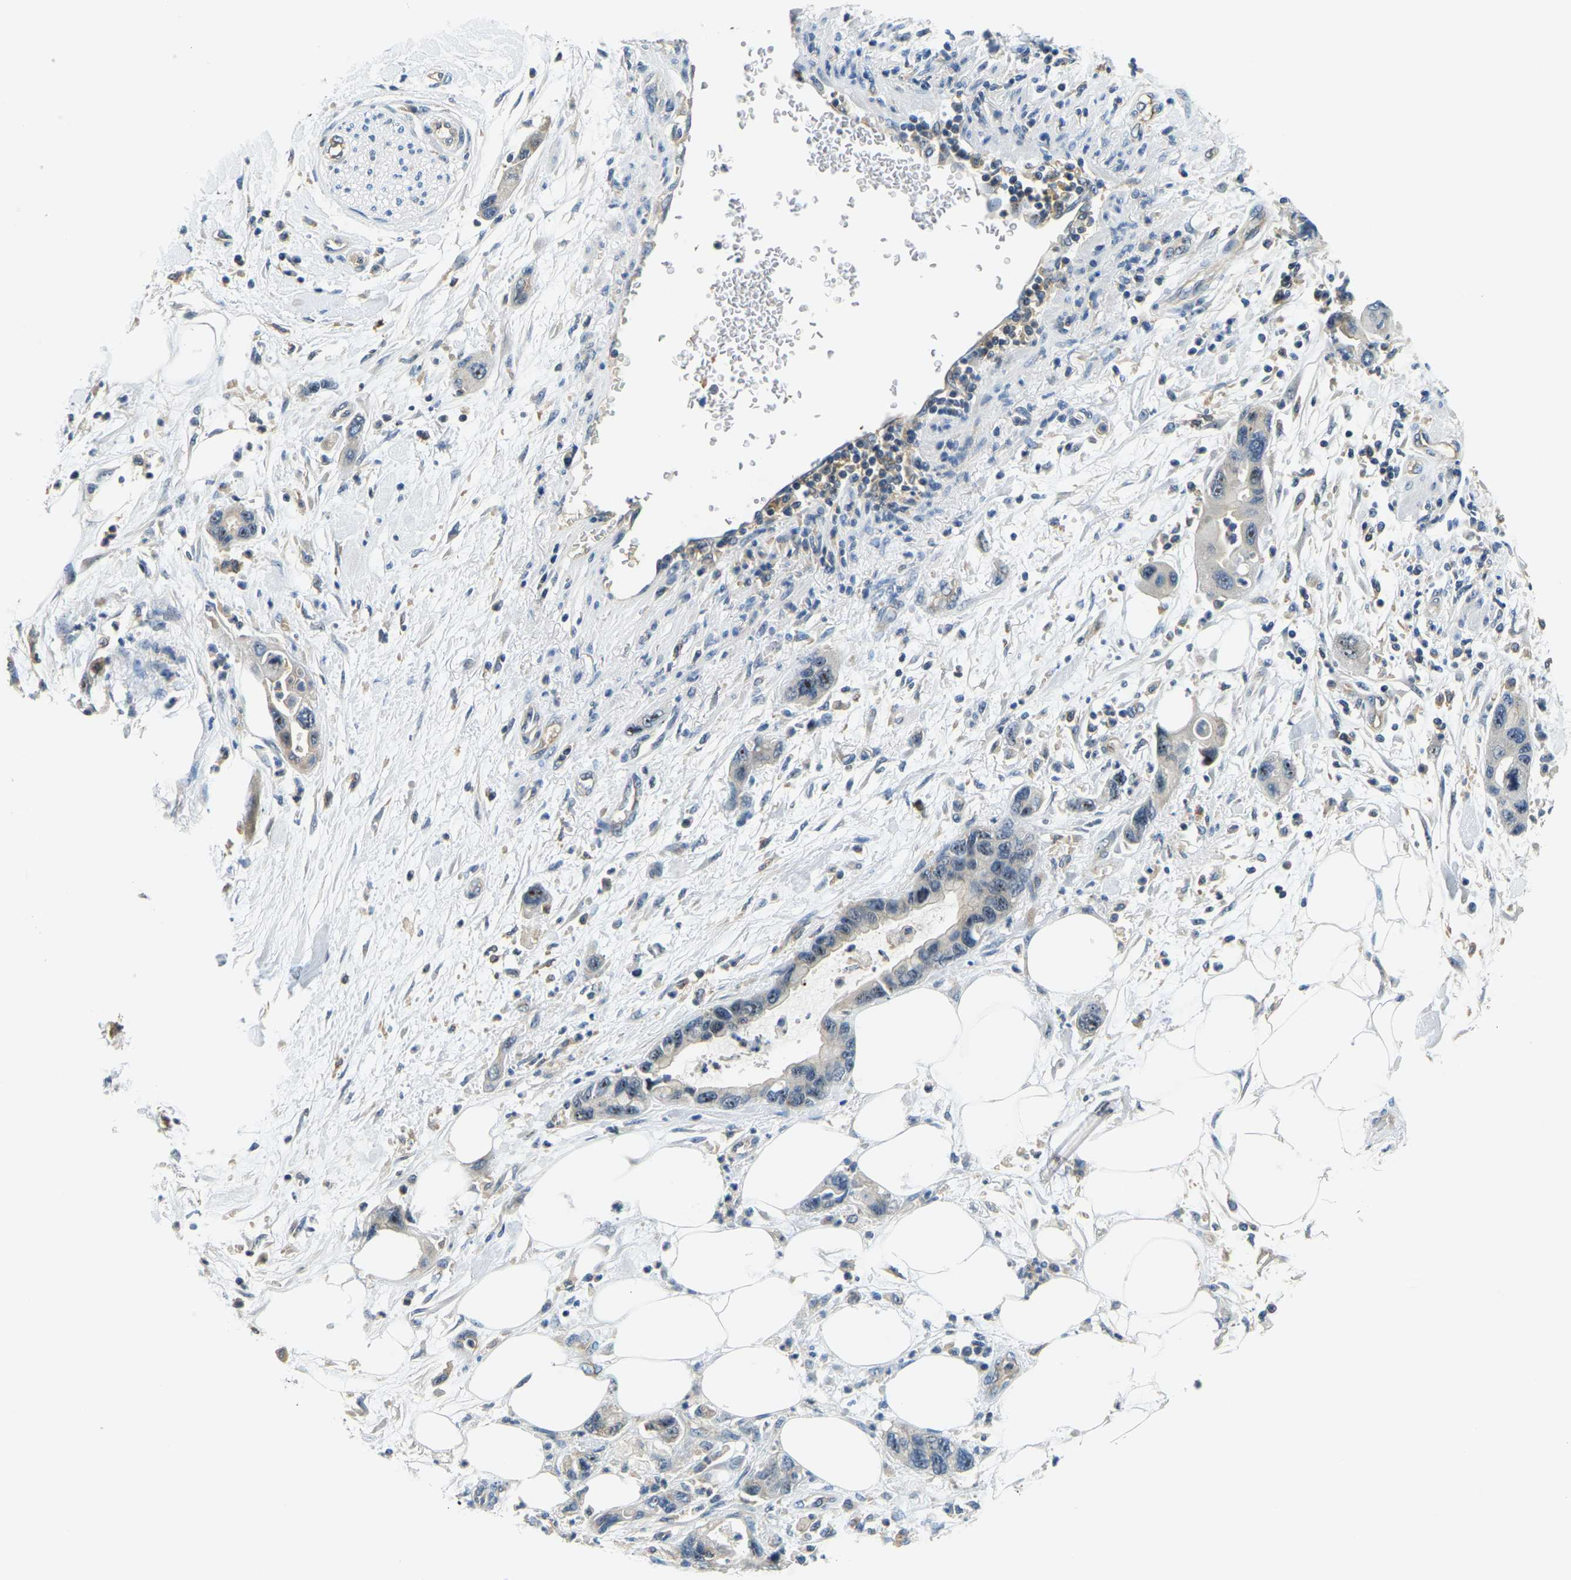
{"staining": {"intensity": "moderate", "quantity": "<25%", "location": "nuclear"}, "tissue": "pancreatic cancer", "cell_type": "Tumor cells", "image_type": "cancer", "snomed": [{"axis": "morphology", "description": "Normal tissue, NOS"}, {"axis": "morphology", "description": "Adenocarcinoma, NOS"}, {"axis": "topography", "description": "Pancreas"}], "caption": "Human pancreatic cancer stained for a protein (brown) displays moderate nuclear positive expression in approximately <25% of tumor cells.", "gene": "RRP1", "patient": {"sex": "female", "age": 71}}